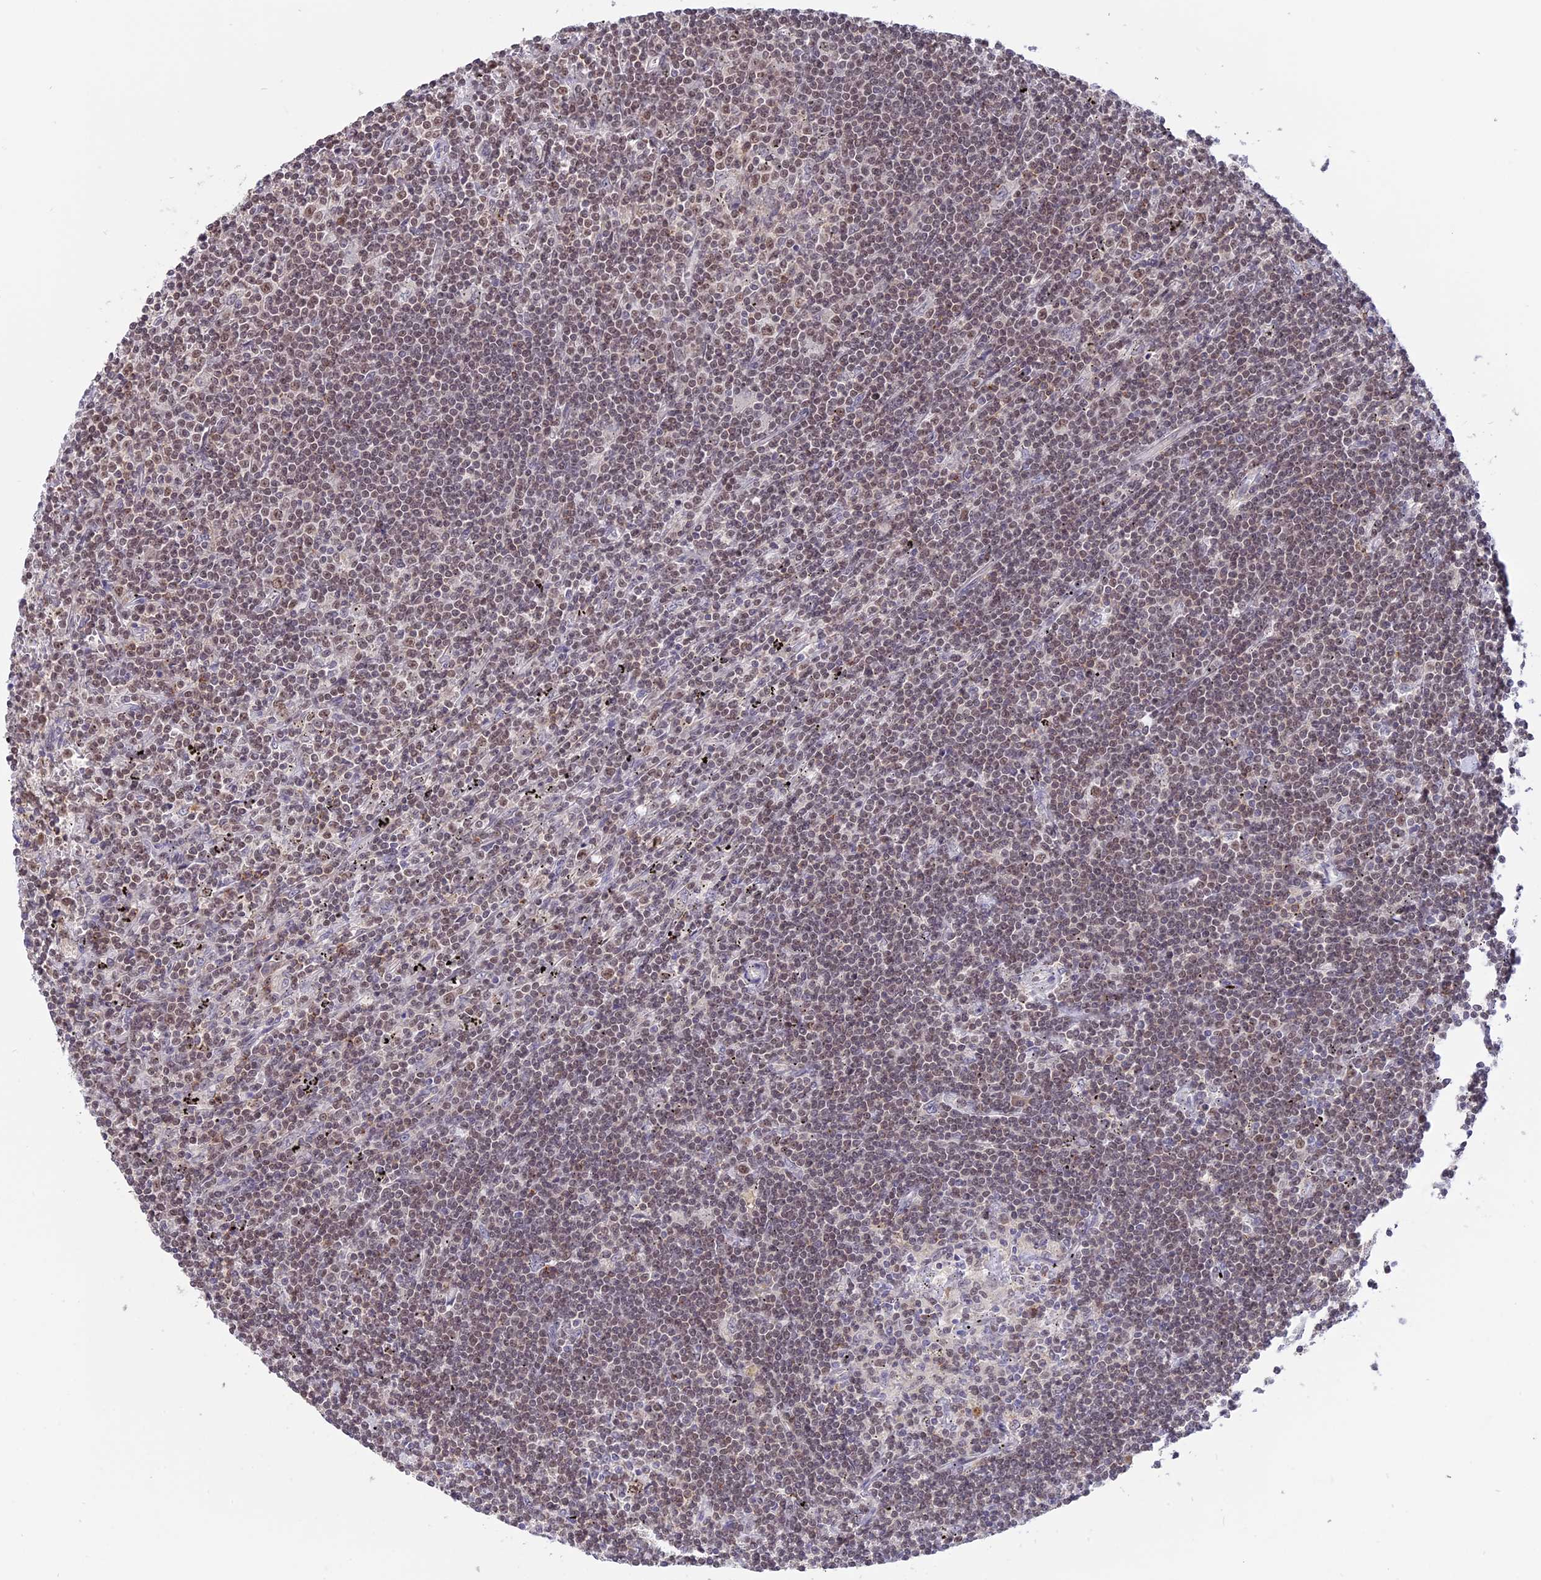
{"staining": {"intensity": "weak", "quantity": "25%-75%", "location": "nuclear"}, "tissue": "lymphoma", "cell_type": "Tumor cells", "image_type": "cancer", "snomed": [{"axis": "morphology", "description": "Malignant lymphoma, non-Hodgkin's type, Low grade"}, {"axis": "topography", "description": "Spleen"}], "caption": "DAB (3,3'-diaminobenzidine) immunohistochemical staining of malignant lymphoma, non-Hodgkin's type (low-grade) exhibits weak nuclear protein staining in about 25%-75% of tumor cells.", "gene": "RFC5", "patient": {"sex": "male", "age": 76}}